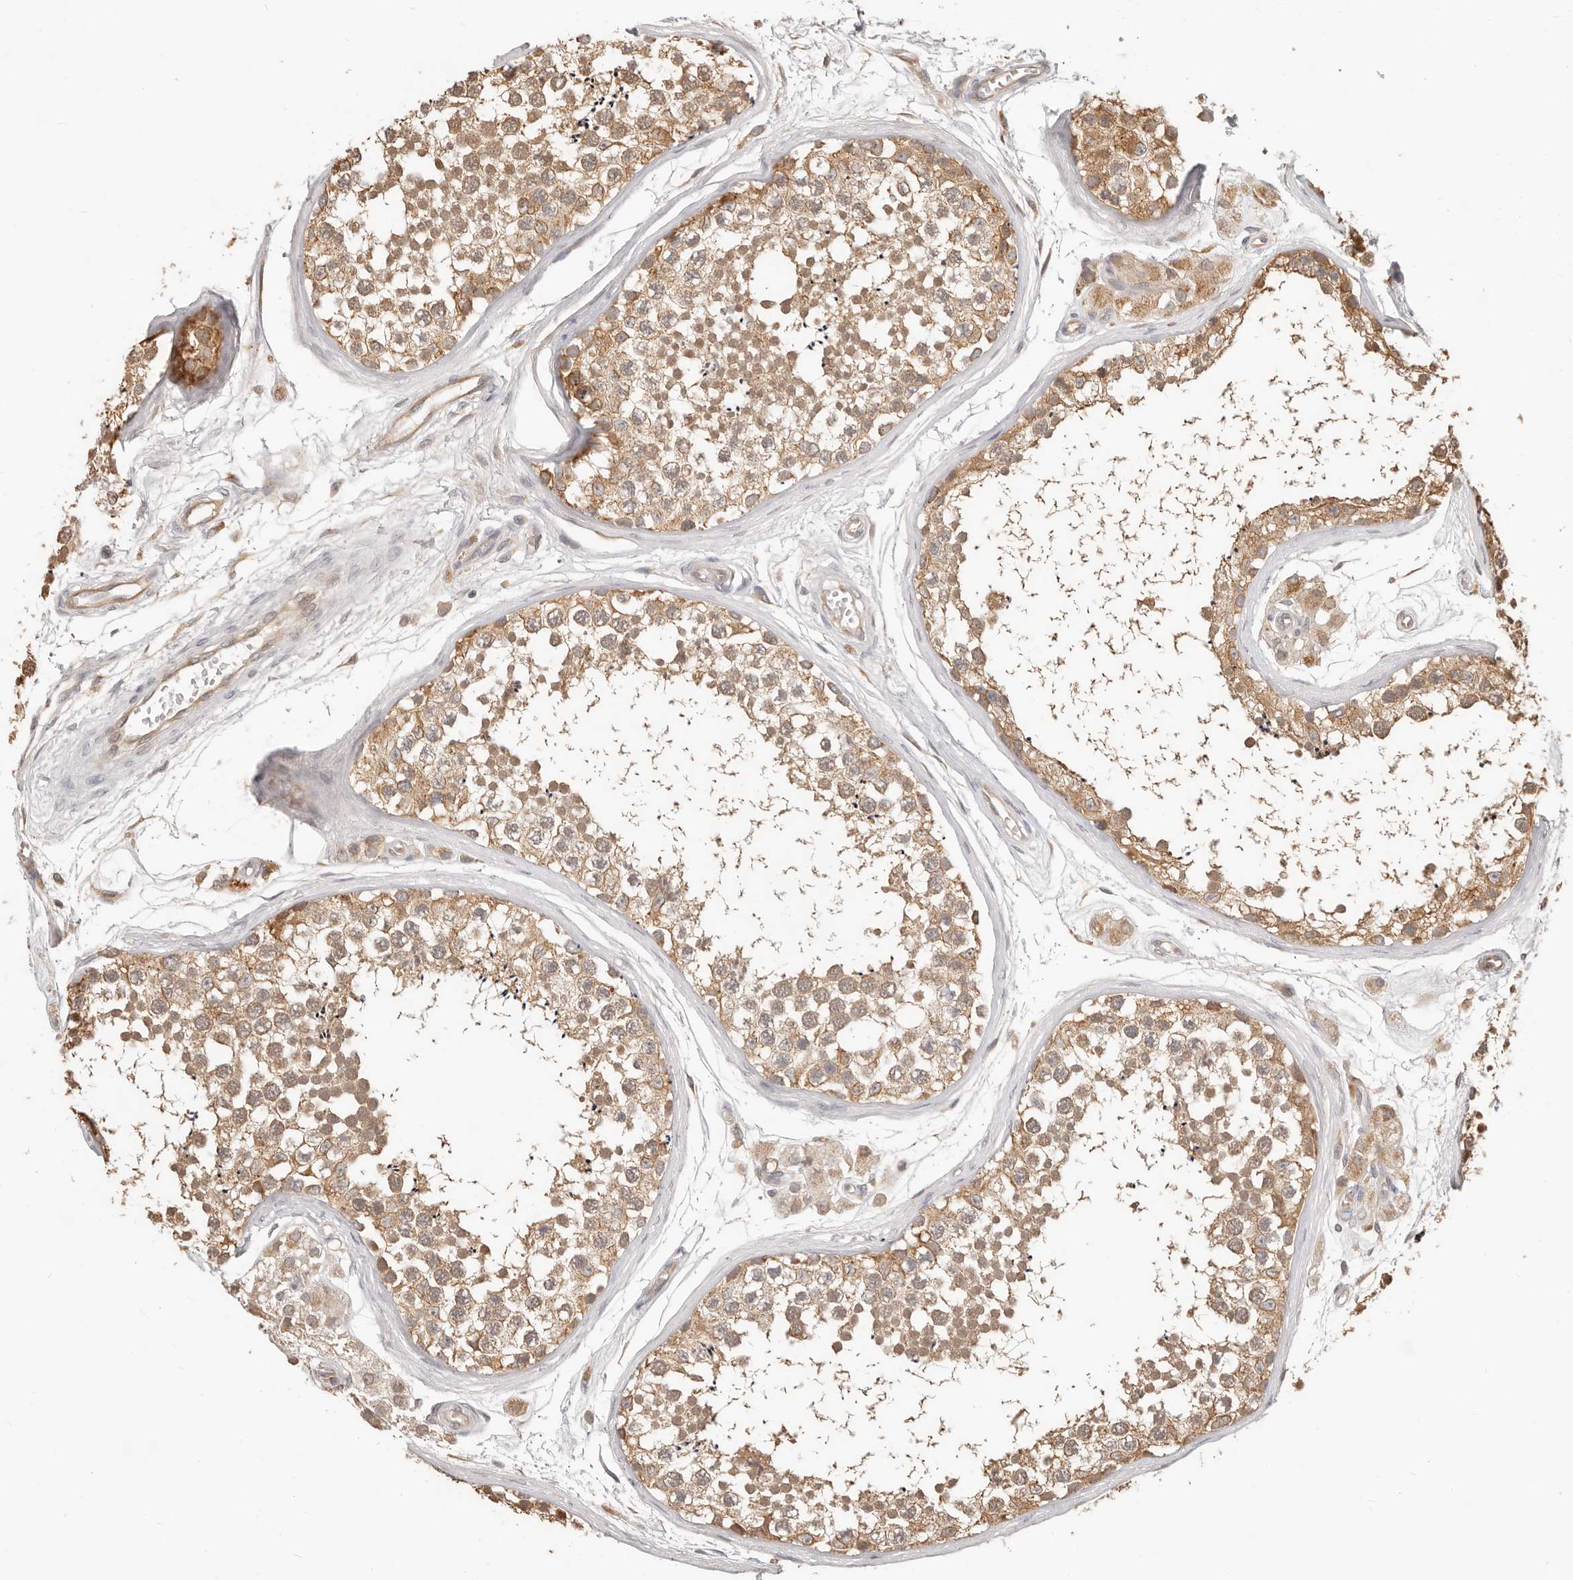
{"staining": {"intensity": "moderate", "quantity": ">75%", "location": "cytoplasmic/membranous"}, "tissue": "testis", "cell_type": "Cells in seminiferous ducts", "image_type": "normal", "snomed": [{"axis": "morphology", "description": "Normal tissue, NOS"}, {"axis": "topography", "description": "Testis"}], "caption": "Moderate cytoplasmic/membranous protein positivity is present in approximately >75% of cells in seminiferous ducts in testis. The staining is performed using DAB brown chromogen to label protein expression. The nuclei are counter-stained blue using hematoxylin.", "gene": "MTFR2", "patient": {"sex": "male", "age": 56}}